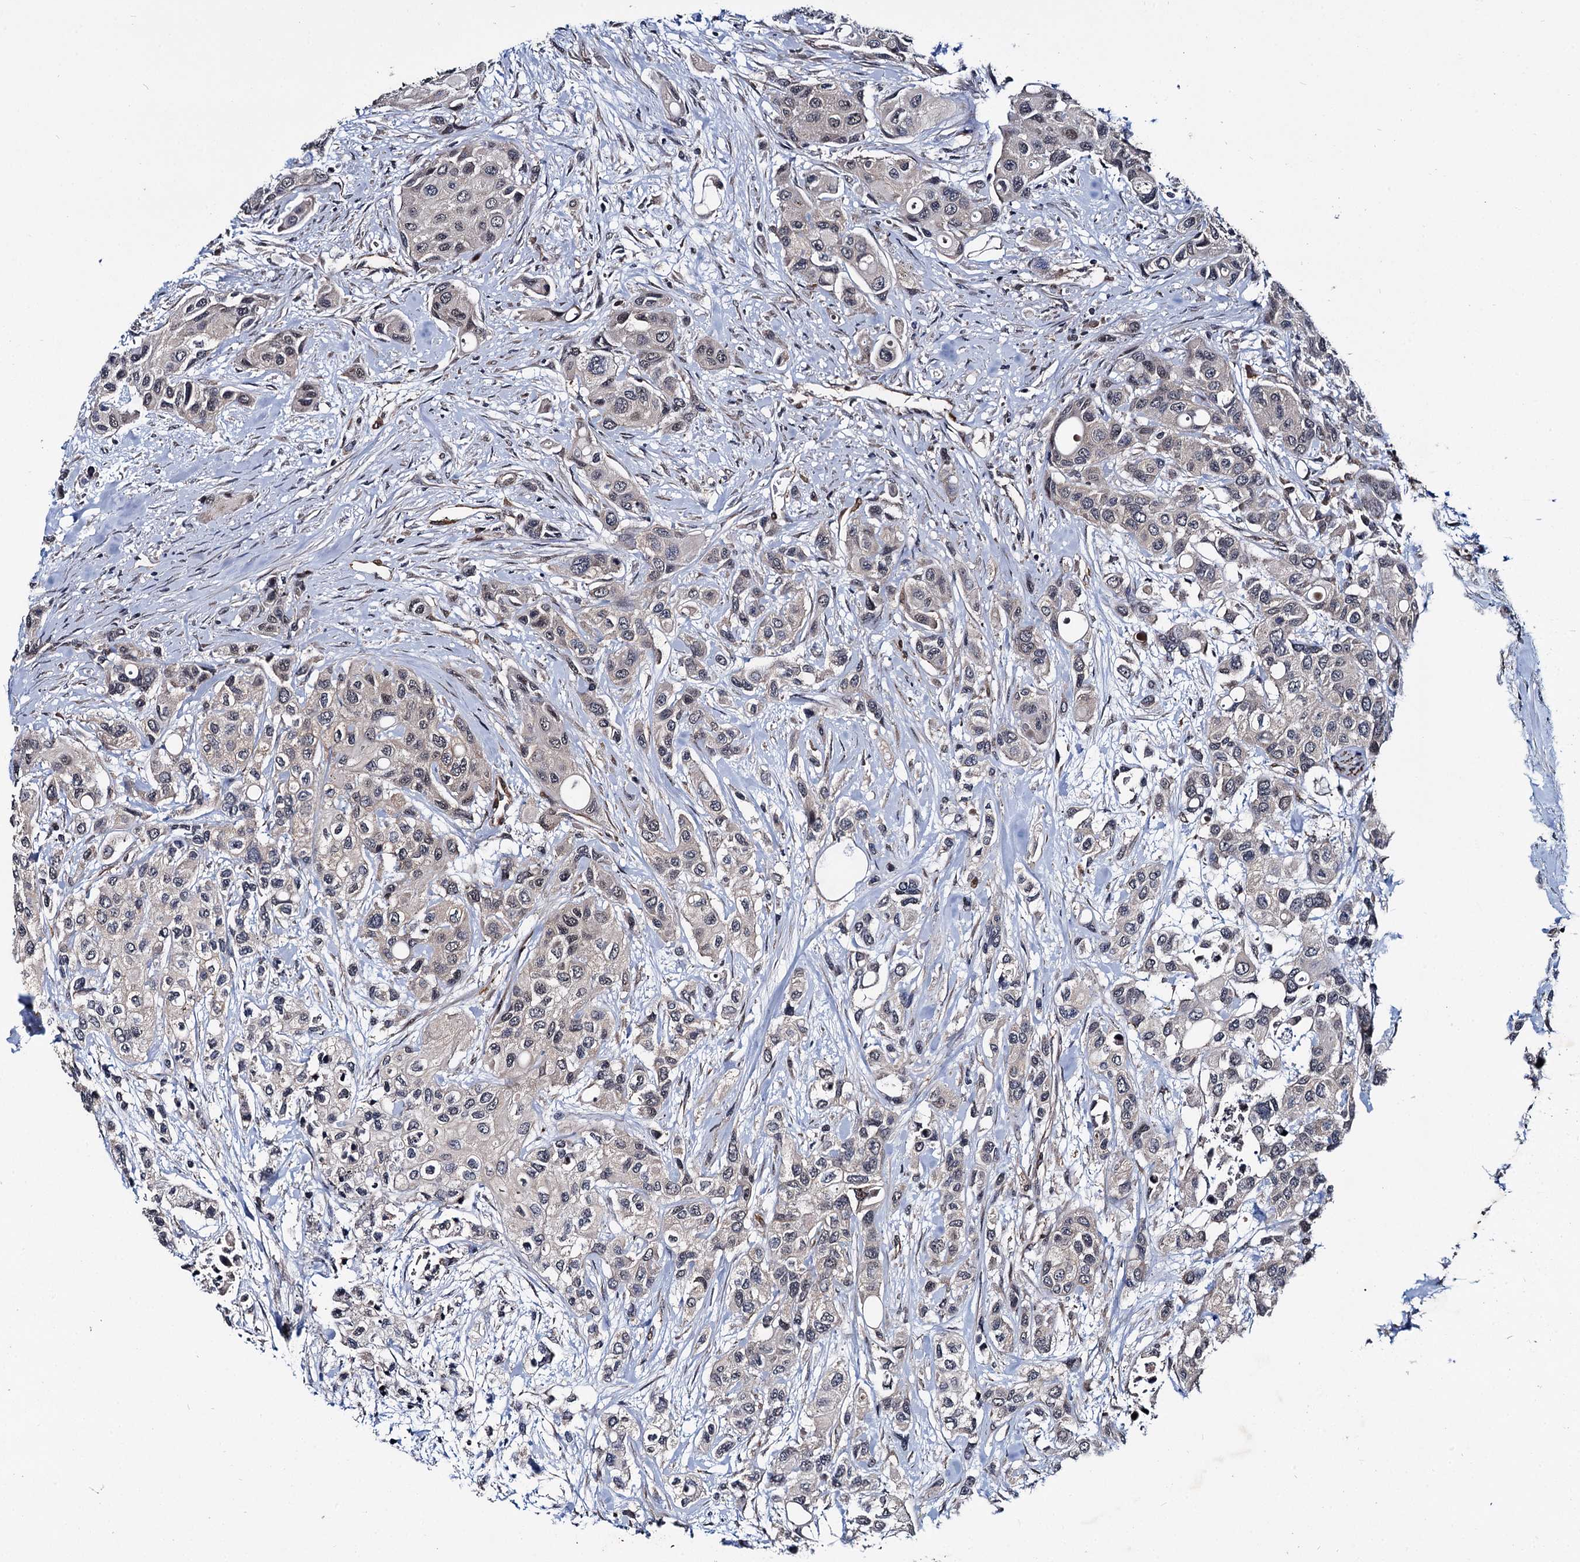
{"staining": {"intensity": "negative", "quantity": "none", "location": "none"}, "tissue": "urothelial cancer", "cell_type": "Tumor cells", "image_type": "cancer", "snomed": [{"axis": "morphology", "description": "Normal tissue, NOS"}, {"axis": "morphology", "description": "Urothelial carcinoma, High grade"}, {"axis": "topography", "description": "Vascular tissue"}, {"axis": "topography", "description": "Urinary bladder"}], "caption": "Immunohistochemical staining of human high-grade urothelial carcinoma exhibits no significant positivity in tumor cells. The staining was performed using DAB to visualize the protein expression in brown, while the nuclei were stained in blue with hematoxylin (Magnification: 20x).", "gene": "ARHGAP42", "patient": {"sex": "female", "age": 56}}